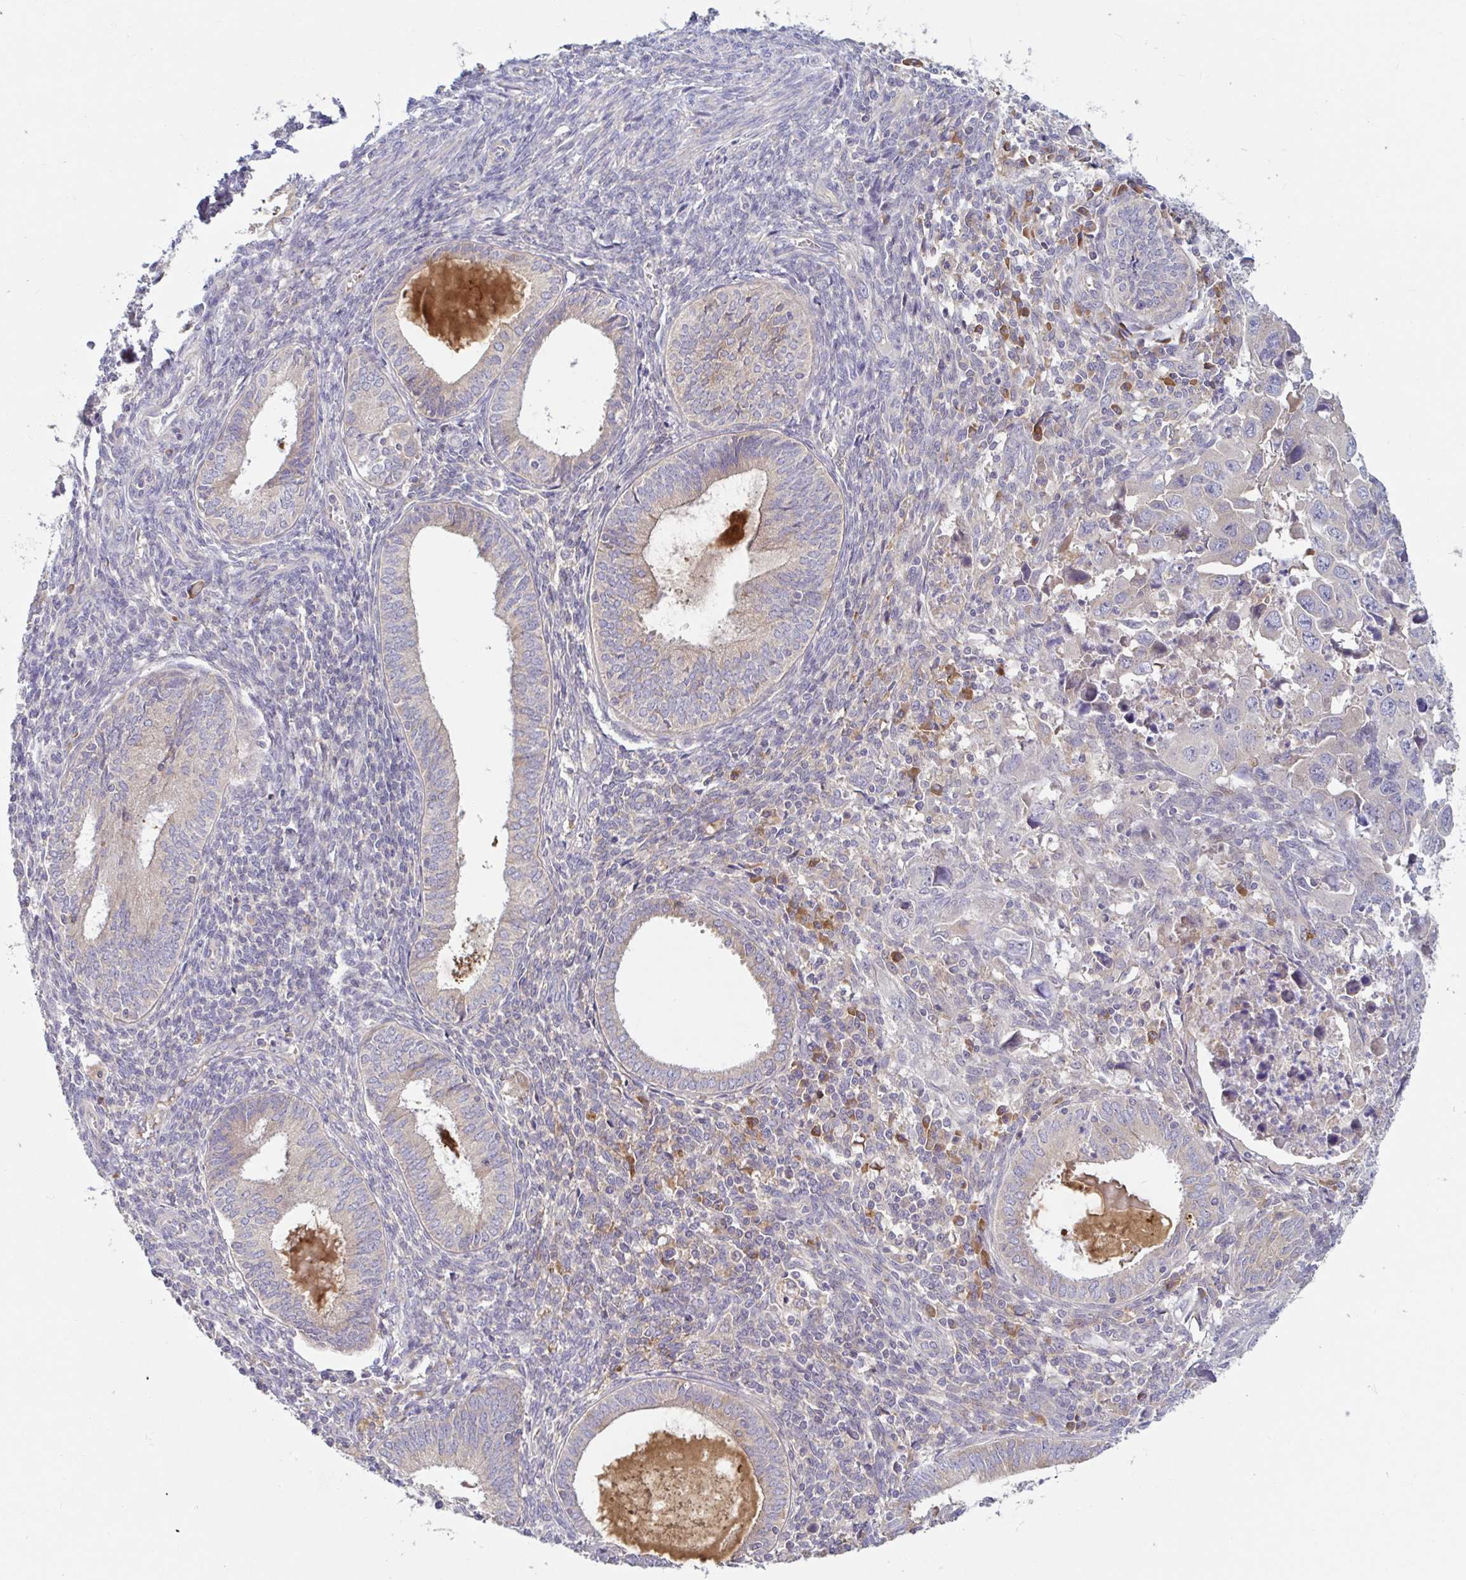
{"staining": {"intensity": "negative", "quantity": "none", "location": "none"}, "tissue": "endometrial cancer", "cell_type": "Tumor cells", "image_type": "cancer", "snomed": [{"axis": "morphology", "description": "Adenocarcinoma, NOS"}, {"axis": "topography", "description": "Uterus"}], "caption": "IHC photomicrograph of neoplastic tissue: human endometrial cancer (adenocarcinoma) stained with DAB demonstrates no significant protein positivity in tumor cells.", "gene": "LARP1", "patient": {"sex": "female", "age": 62}}